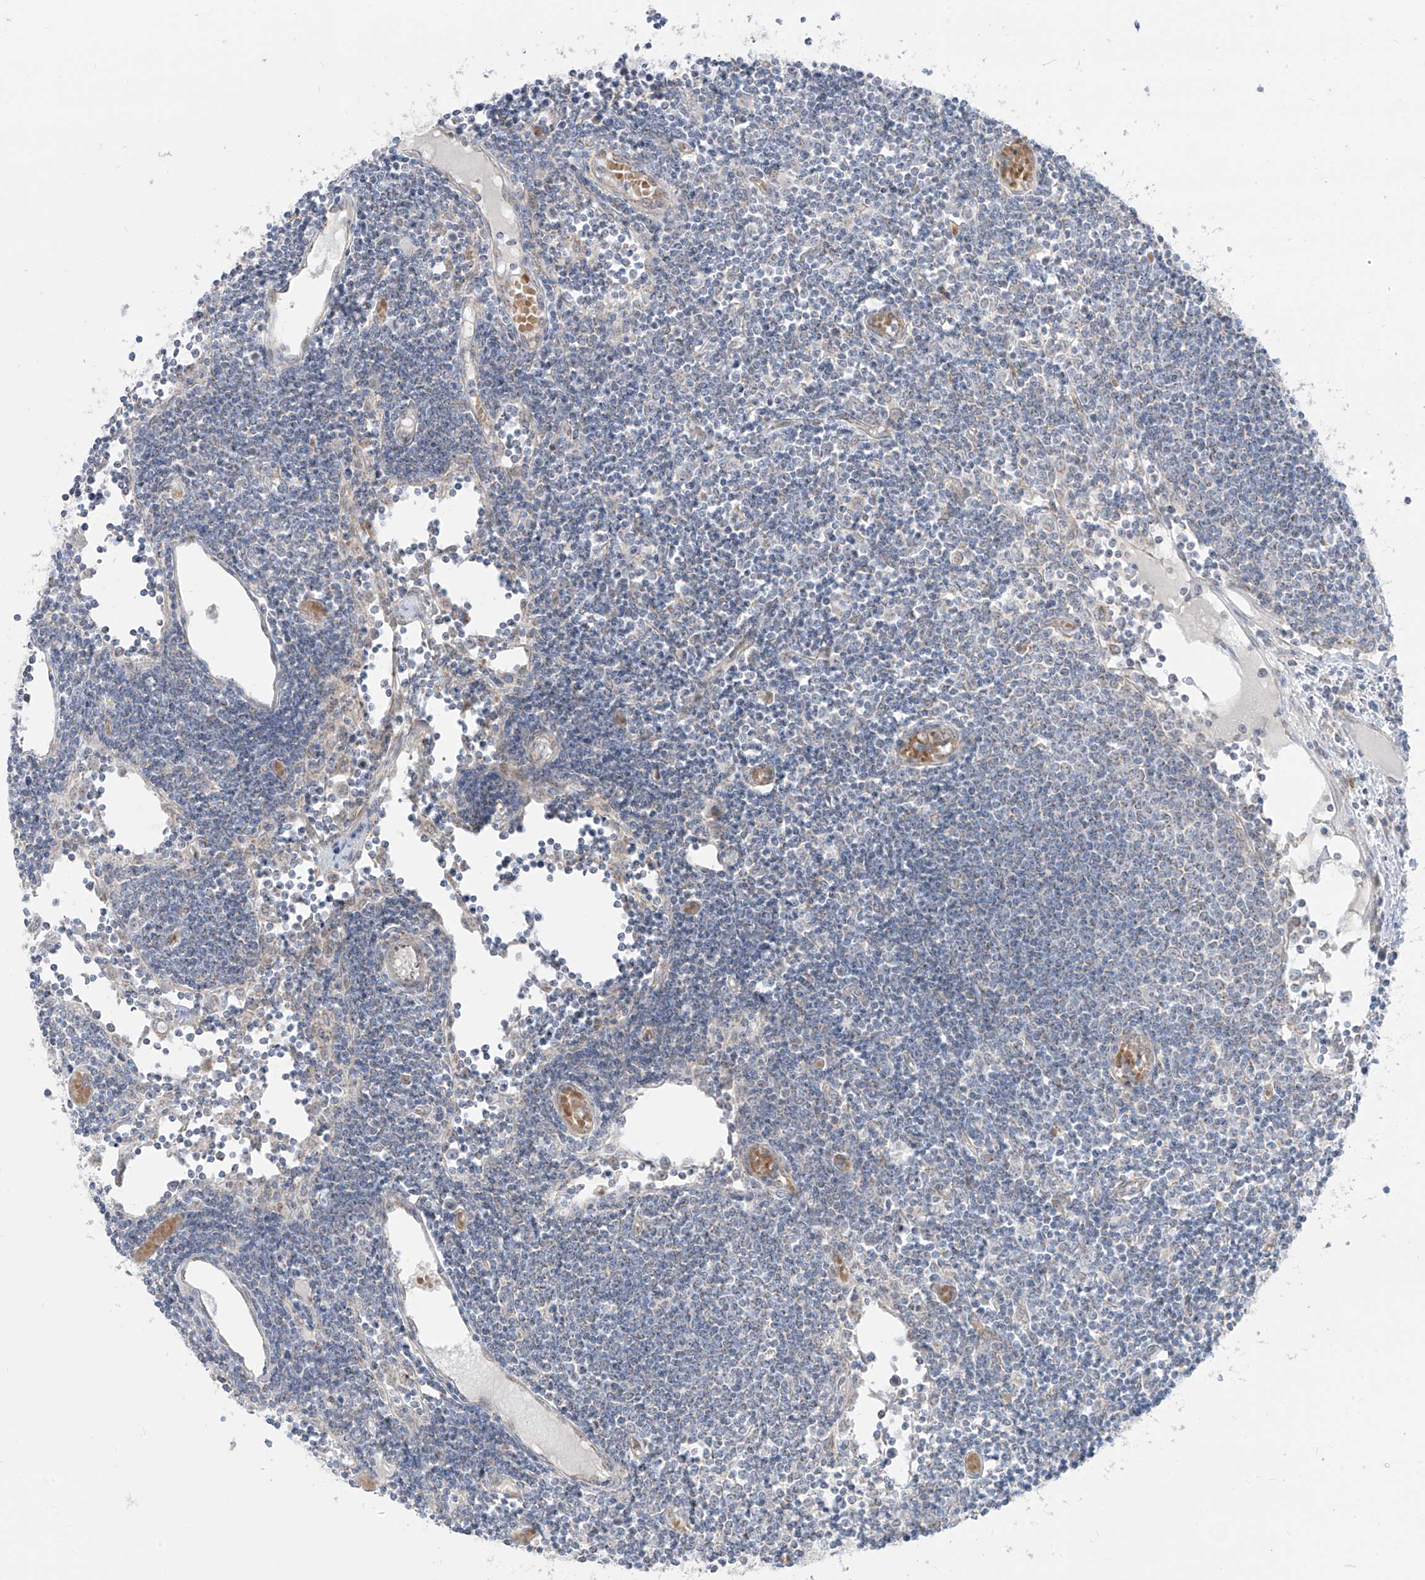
{"staining": {"intensity": "negative", "quantity": "none", "location": "none"}, "tissue": "lymph node", "cell_type": "Germinal center cells", "image_type": "normal", "snomed": [{"axis": "morphology", "description": "Normal tissue, NOS"}, {"axis": "topography", "description": "Lymph node"}], "caption": "Immunohistochemistry (IHC) histopathology image of benign human lymph node stained for a protein (brown), which displays no positivity in germinal center cells. Nuclei are stained in blue.", "gene": "ARHGEF40", "patient": {"sex": "female", "age": 11}}